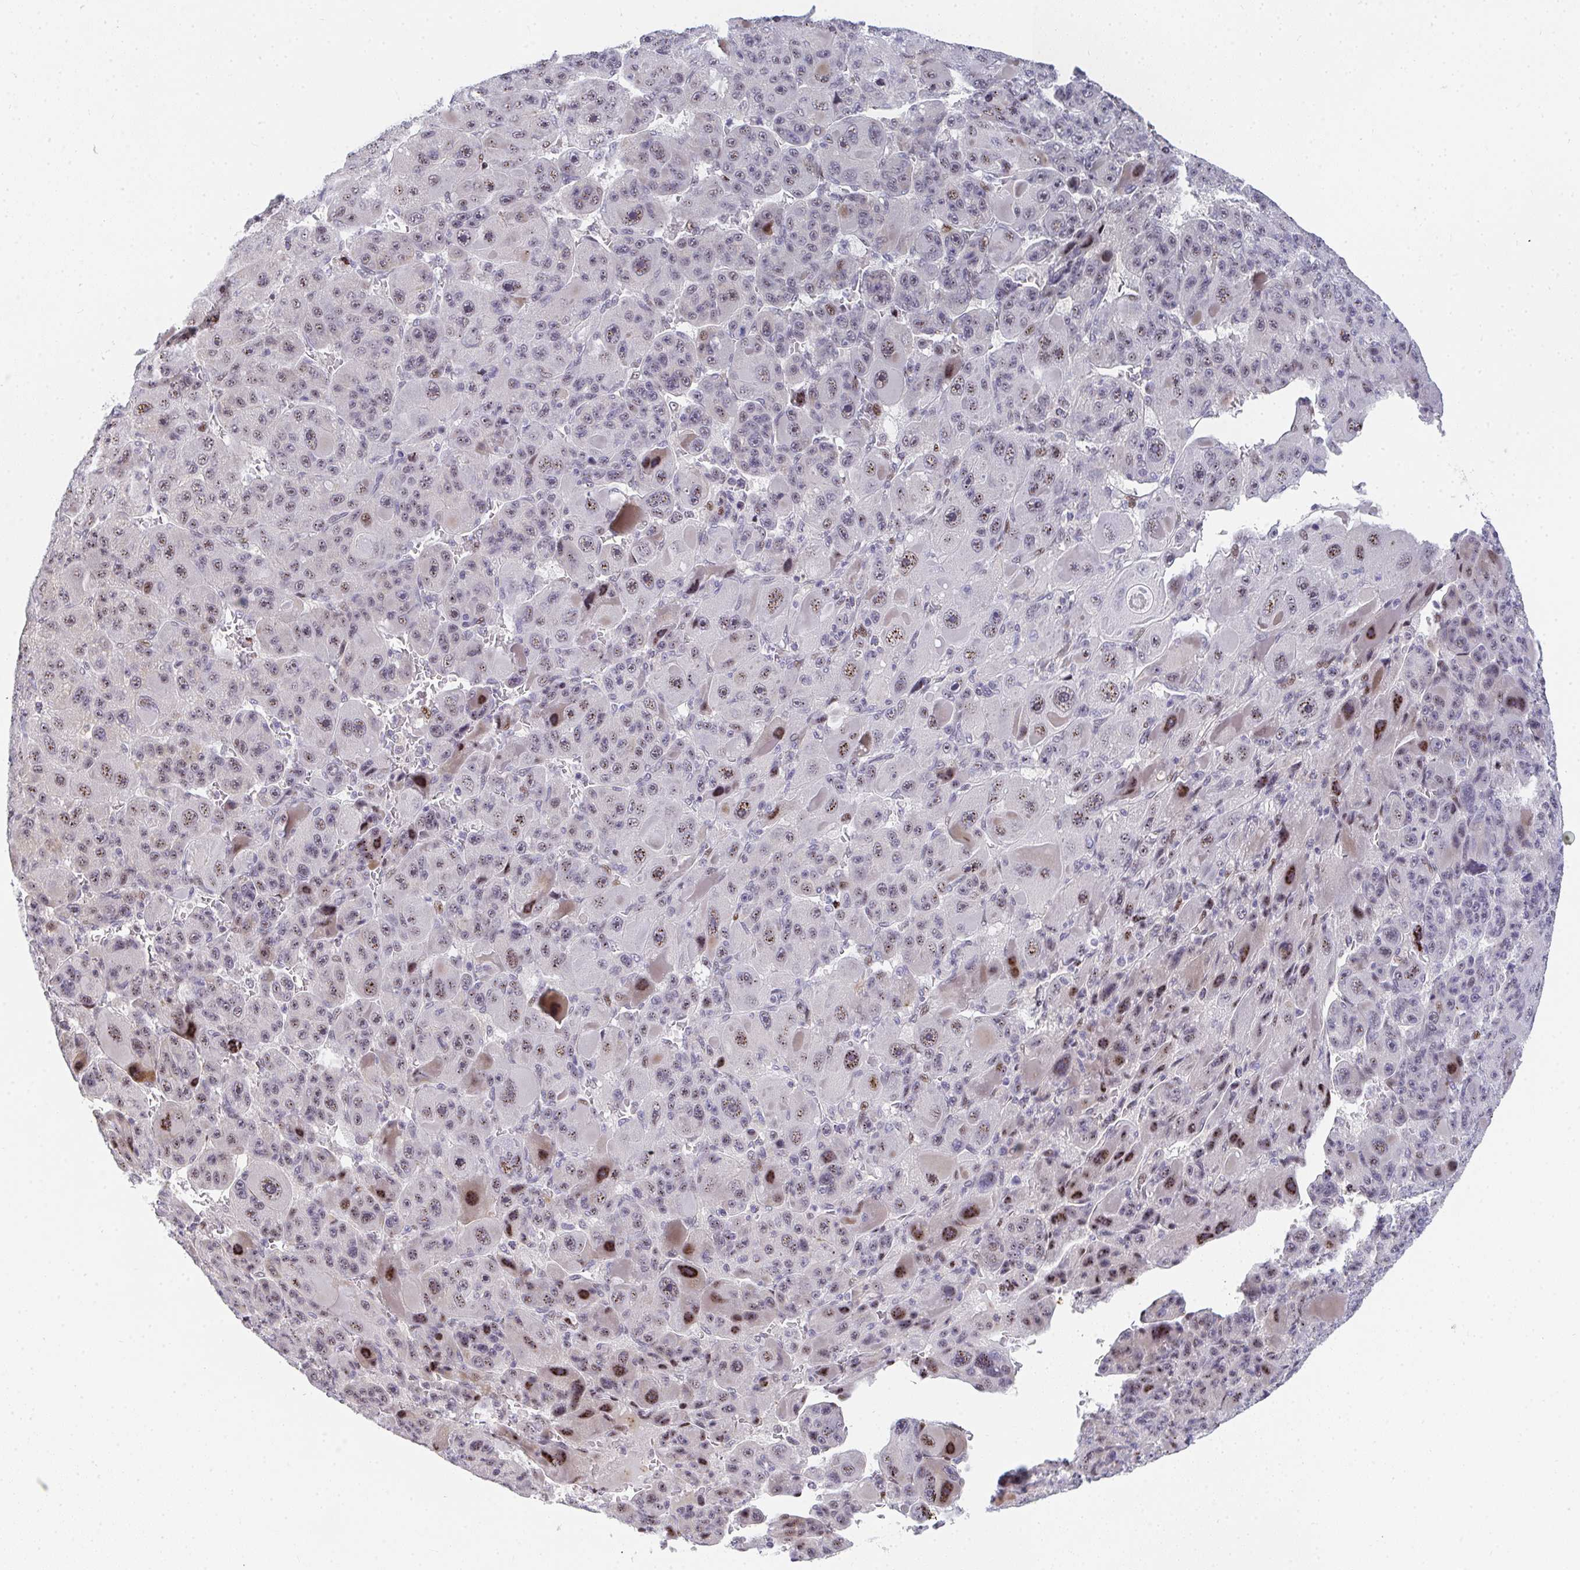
{"staining": {"intensity": "moderate", "quantity": "25%-75%", "location": "nuclear"}, "tissue": "liver cancer", "cell_type": "Tumor cells", "image_type": "cancer", "snomed": [{"axis": "morphology", "description": "Carcinoma, Hepatocellular, NOS"}, {"axis": "topography", "description": "Liver"}], "caption": "Protein analysis of liver hepatocellular carcinoma tissue shows moderate nuclear staining in about 25%-75% of tumor cells.", "gene": "ZIC3", "patient": {"sex": "male", "age": 76}}